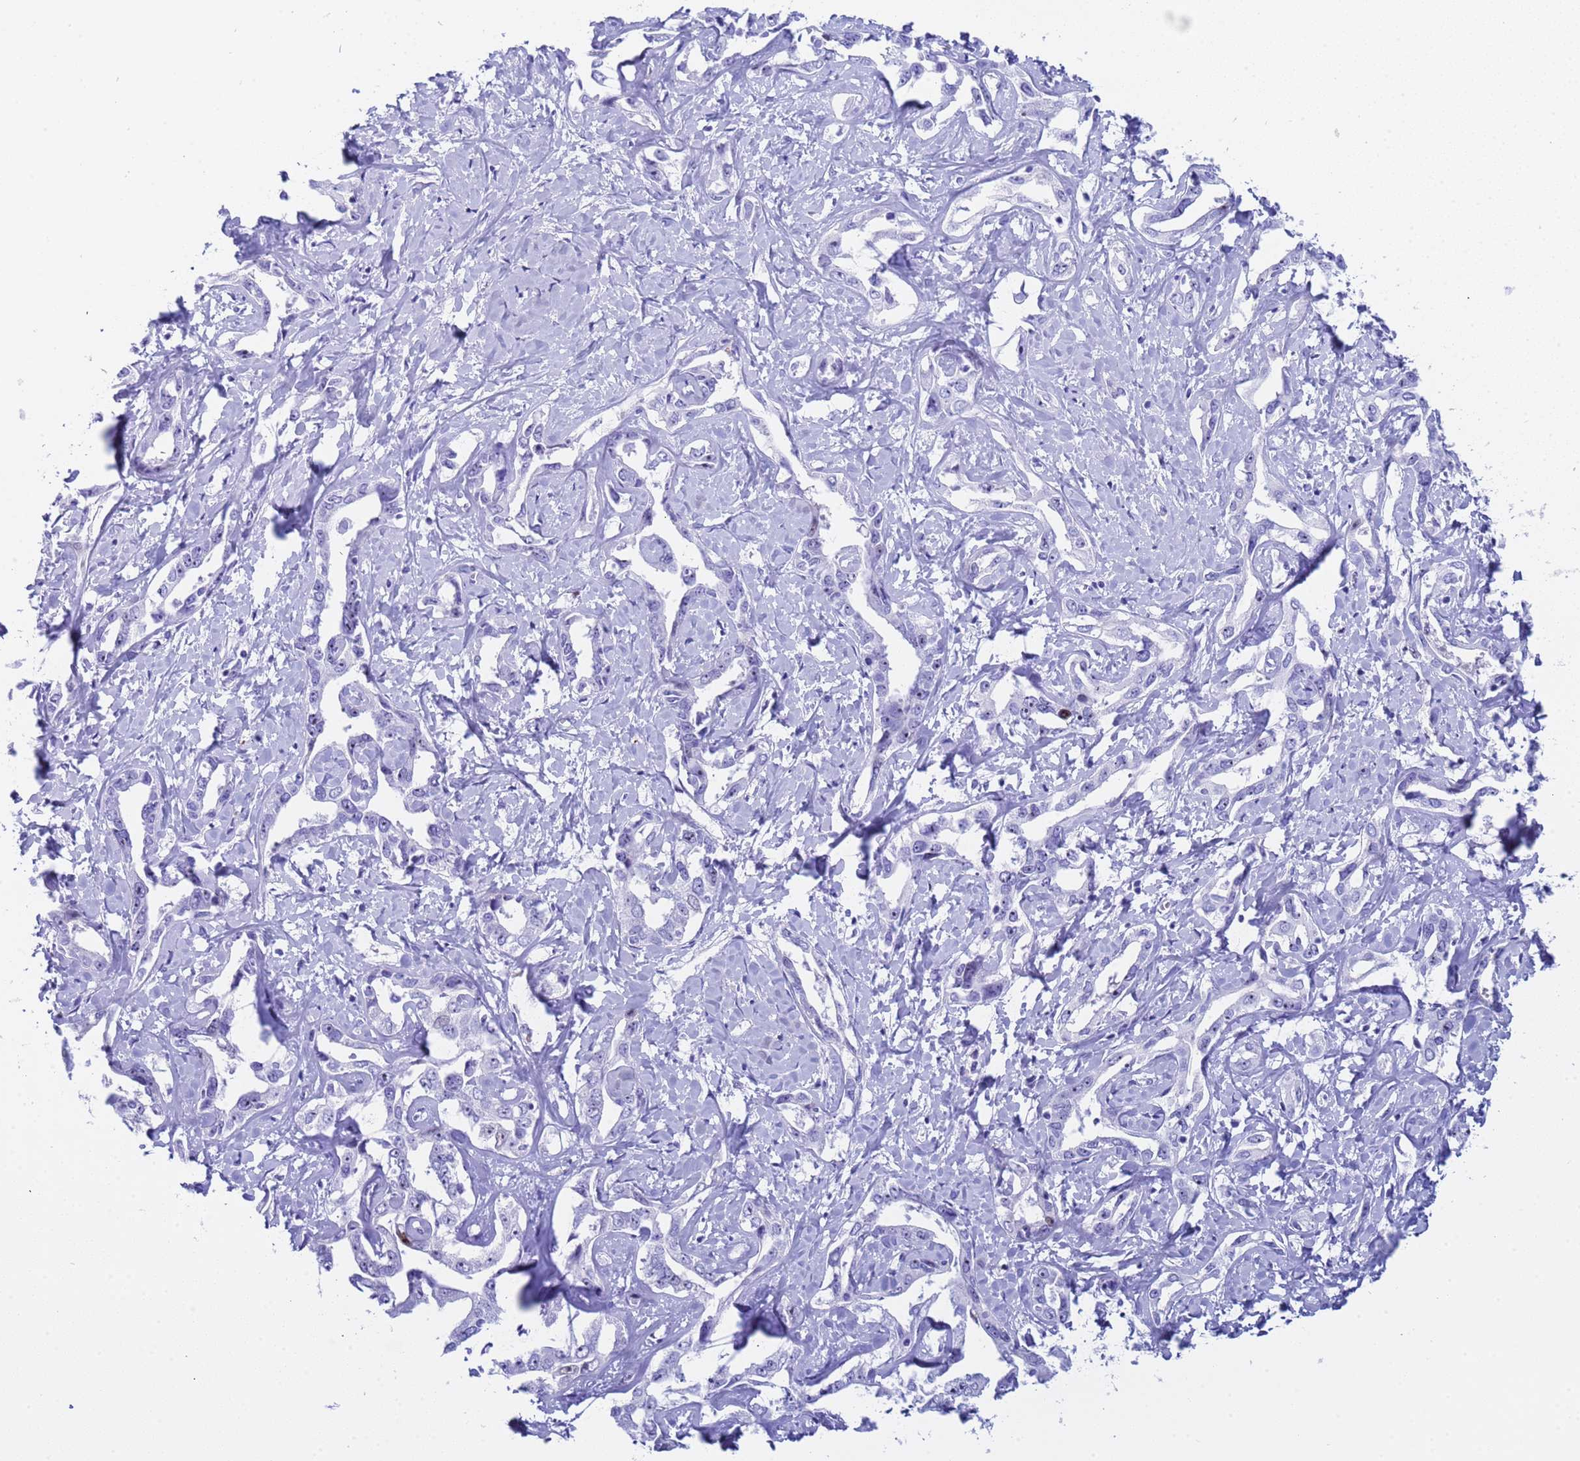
{"staining": {"intensity": "negative", "quantity": "none", "location": "none"}, "tissue": "liver cancer", "cell_type": "Tumor cells", "image_type": "cancer", "snomed": [{"axis": "morphology", "description": "Cholangiocarcinoma"}, {"axis": "topography", "description": "Liver"}], "caption": "This is an immunohistochemistry (IHC) image of liver cancer (cholangiocarcinoma). There is no positivity in tumor cells.", "gene": "POP5", "patient": {"sex": "male", "age": 59}}